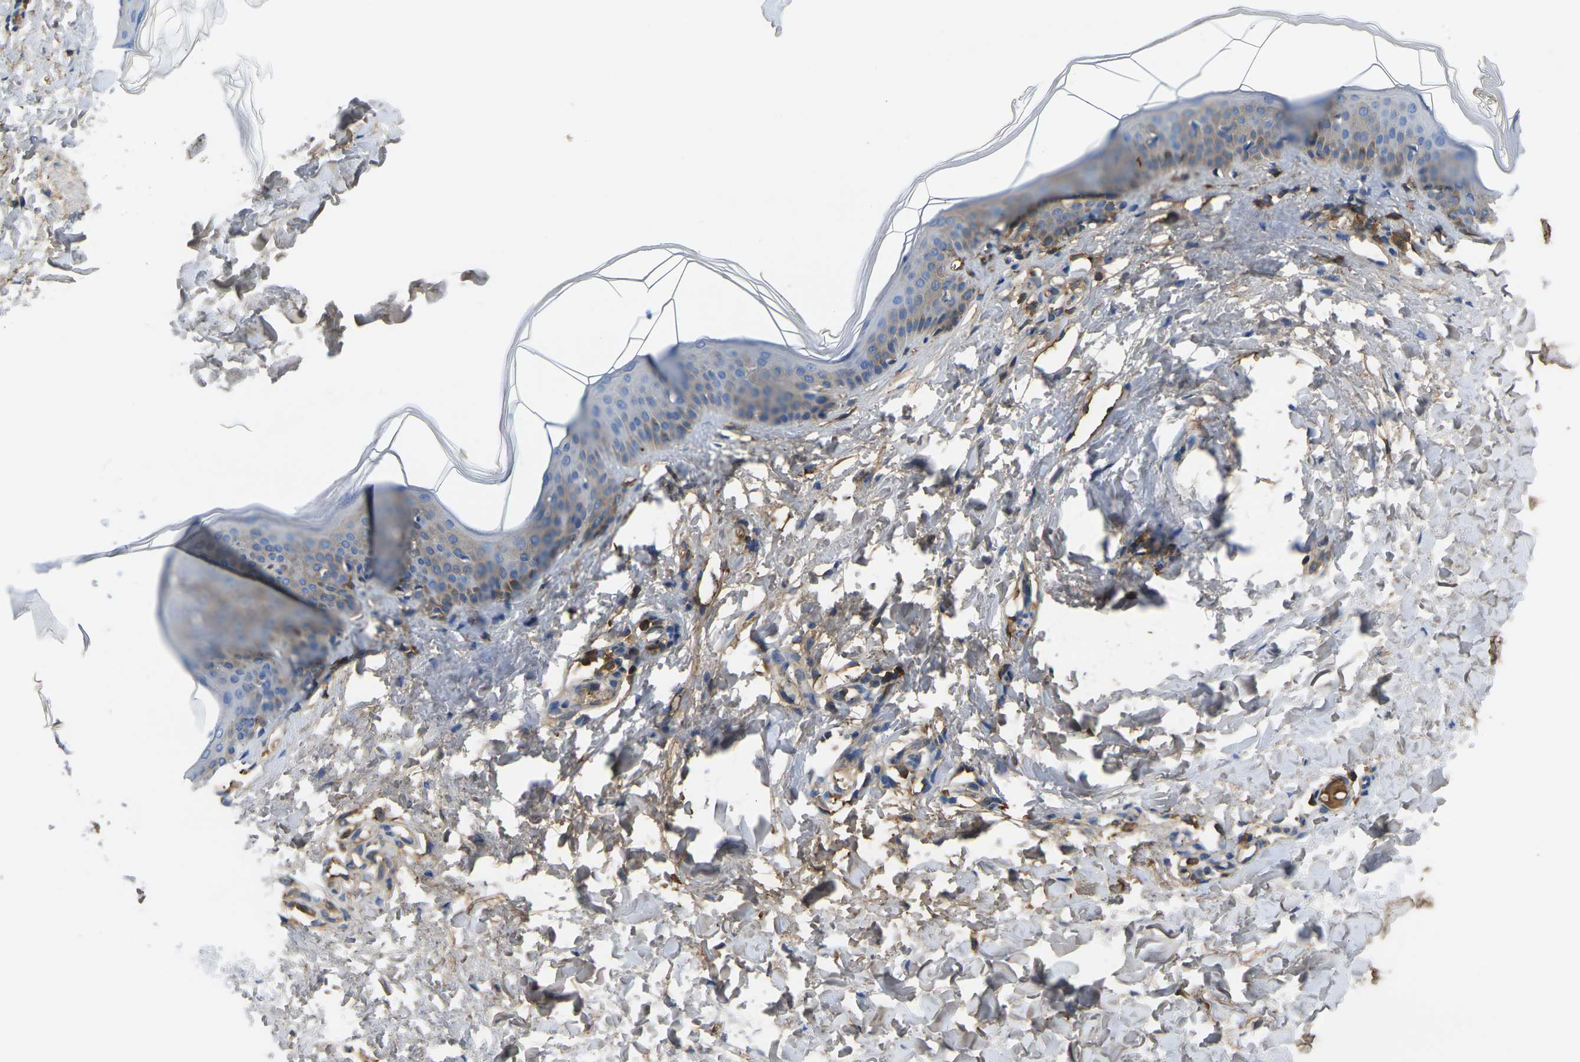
{"staining": {"intensity": "weak", "quantity": ">75%", "location": "cytoplasmic/membranous"}, "tissue": "skin", "cell_type": "Fibroblasts", "image_type": "normal", "snomed": [{"axis": "morphology", "description": "Normal tissue, NOS"}, {"axis": "topography", "description": "Skin"}], "caption": "IHC histopathology image of unremarkable human skin stained for a protein (brown), which displays low levels of weak cytoplasmic/membranous expression in about >75% of fibroblasts.", "gene": "GREM2", "patient": {"sex": "female", "age": 17}}